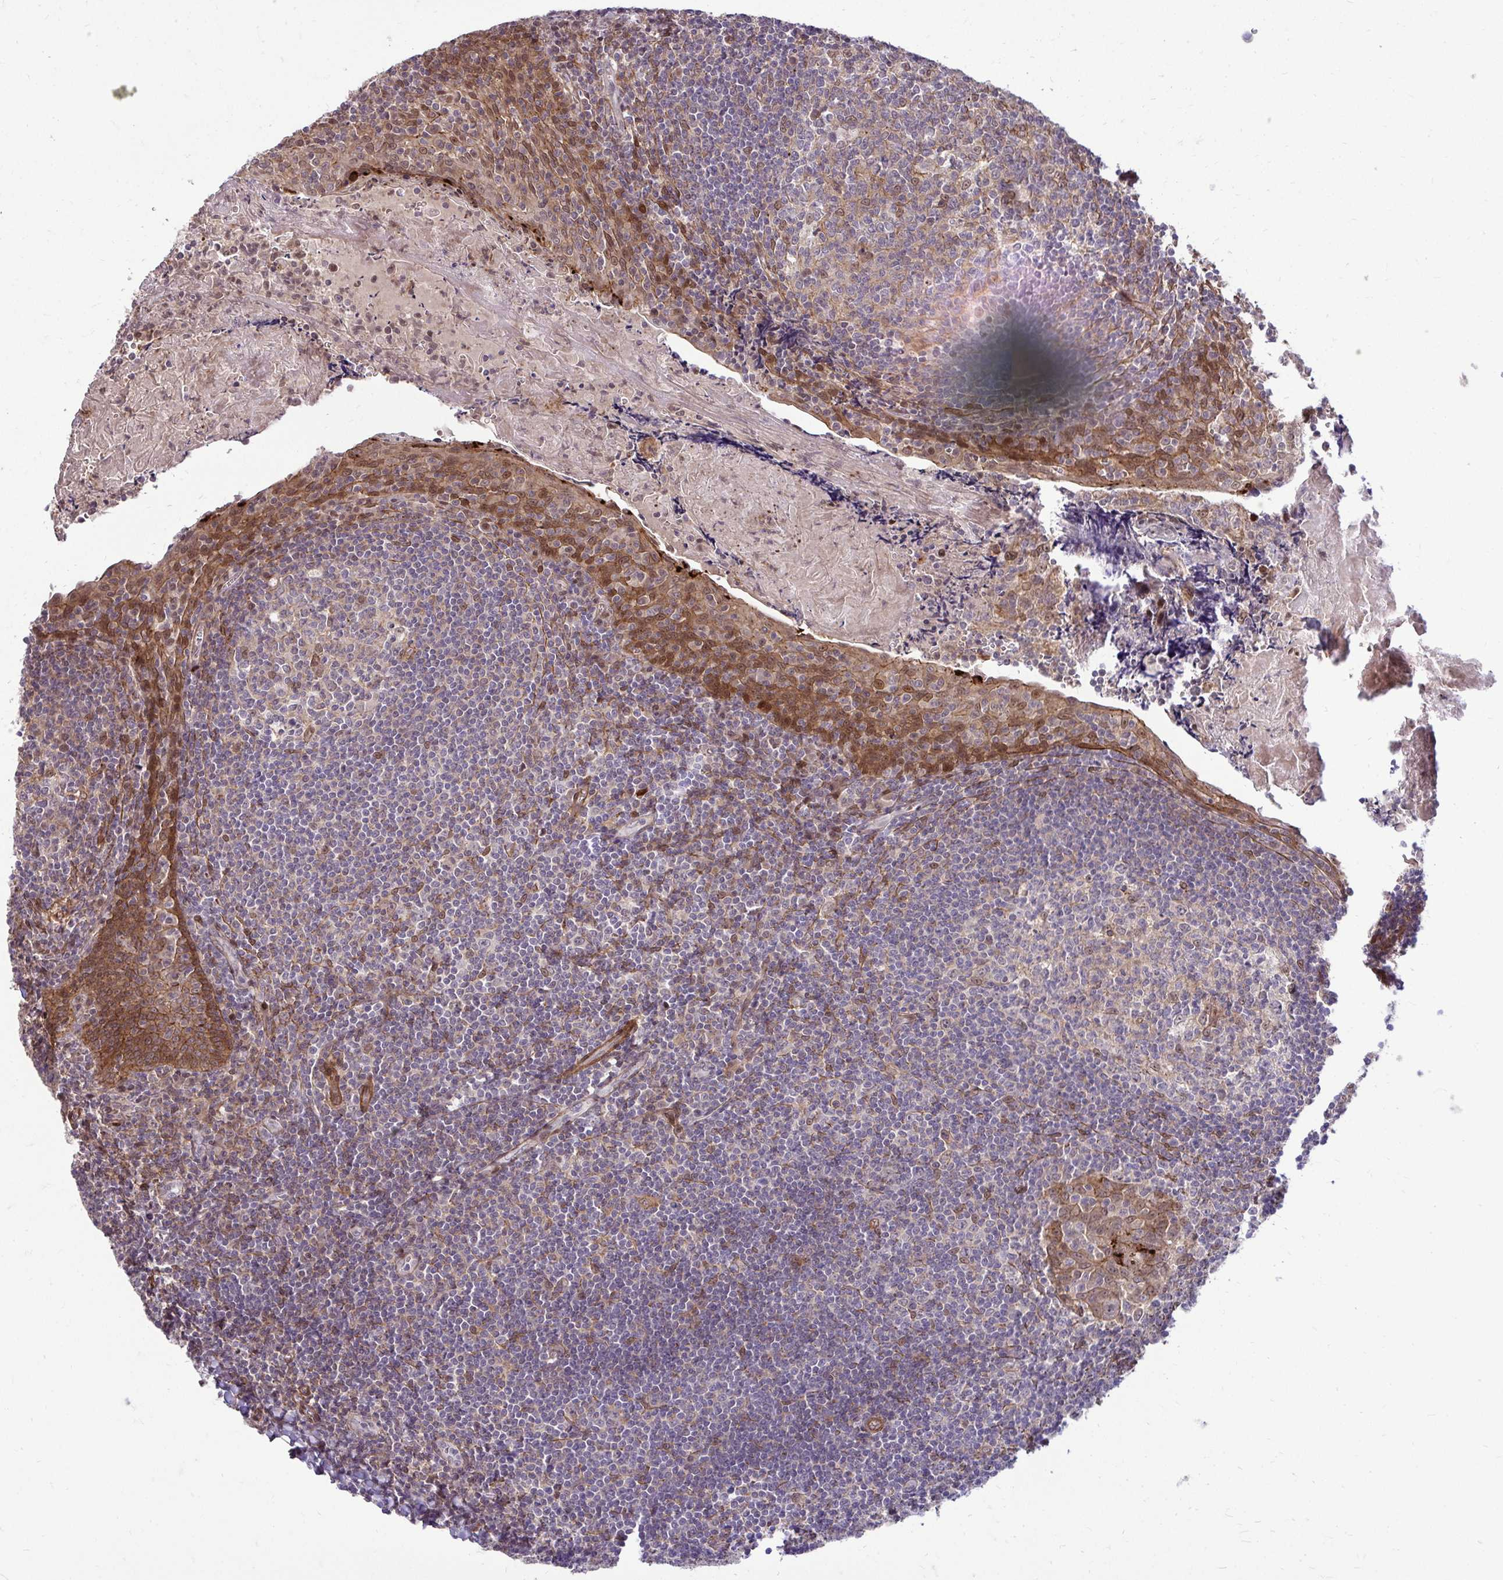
{"staining": {"intensity": "moderate", "quantity": "<25%", "location": "cytoplasmic/membranous"}, "tissue": "tonsil", "cell_type": "Germinal center cells", "image_type": "normal", "snomed": [{"axis": "morphology", "description": "Normal tissue, NOS"}, {"axis": "morphology", "description": "Inflammation, NOS"}, {"axis": "topography", "description": "Tonsil"}], "caption": "IHC (DAB (3,3'-diaminobenzidine)) staining of benign human tonsil shows moderate cytoplasmic/membranous protein expression in about <25% of germinal center cells. The protein is shown in brown color, while the nuclei are stained blue.", "gene": "TRIP6", "patient": {"sex": "female", "age": 31}}